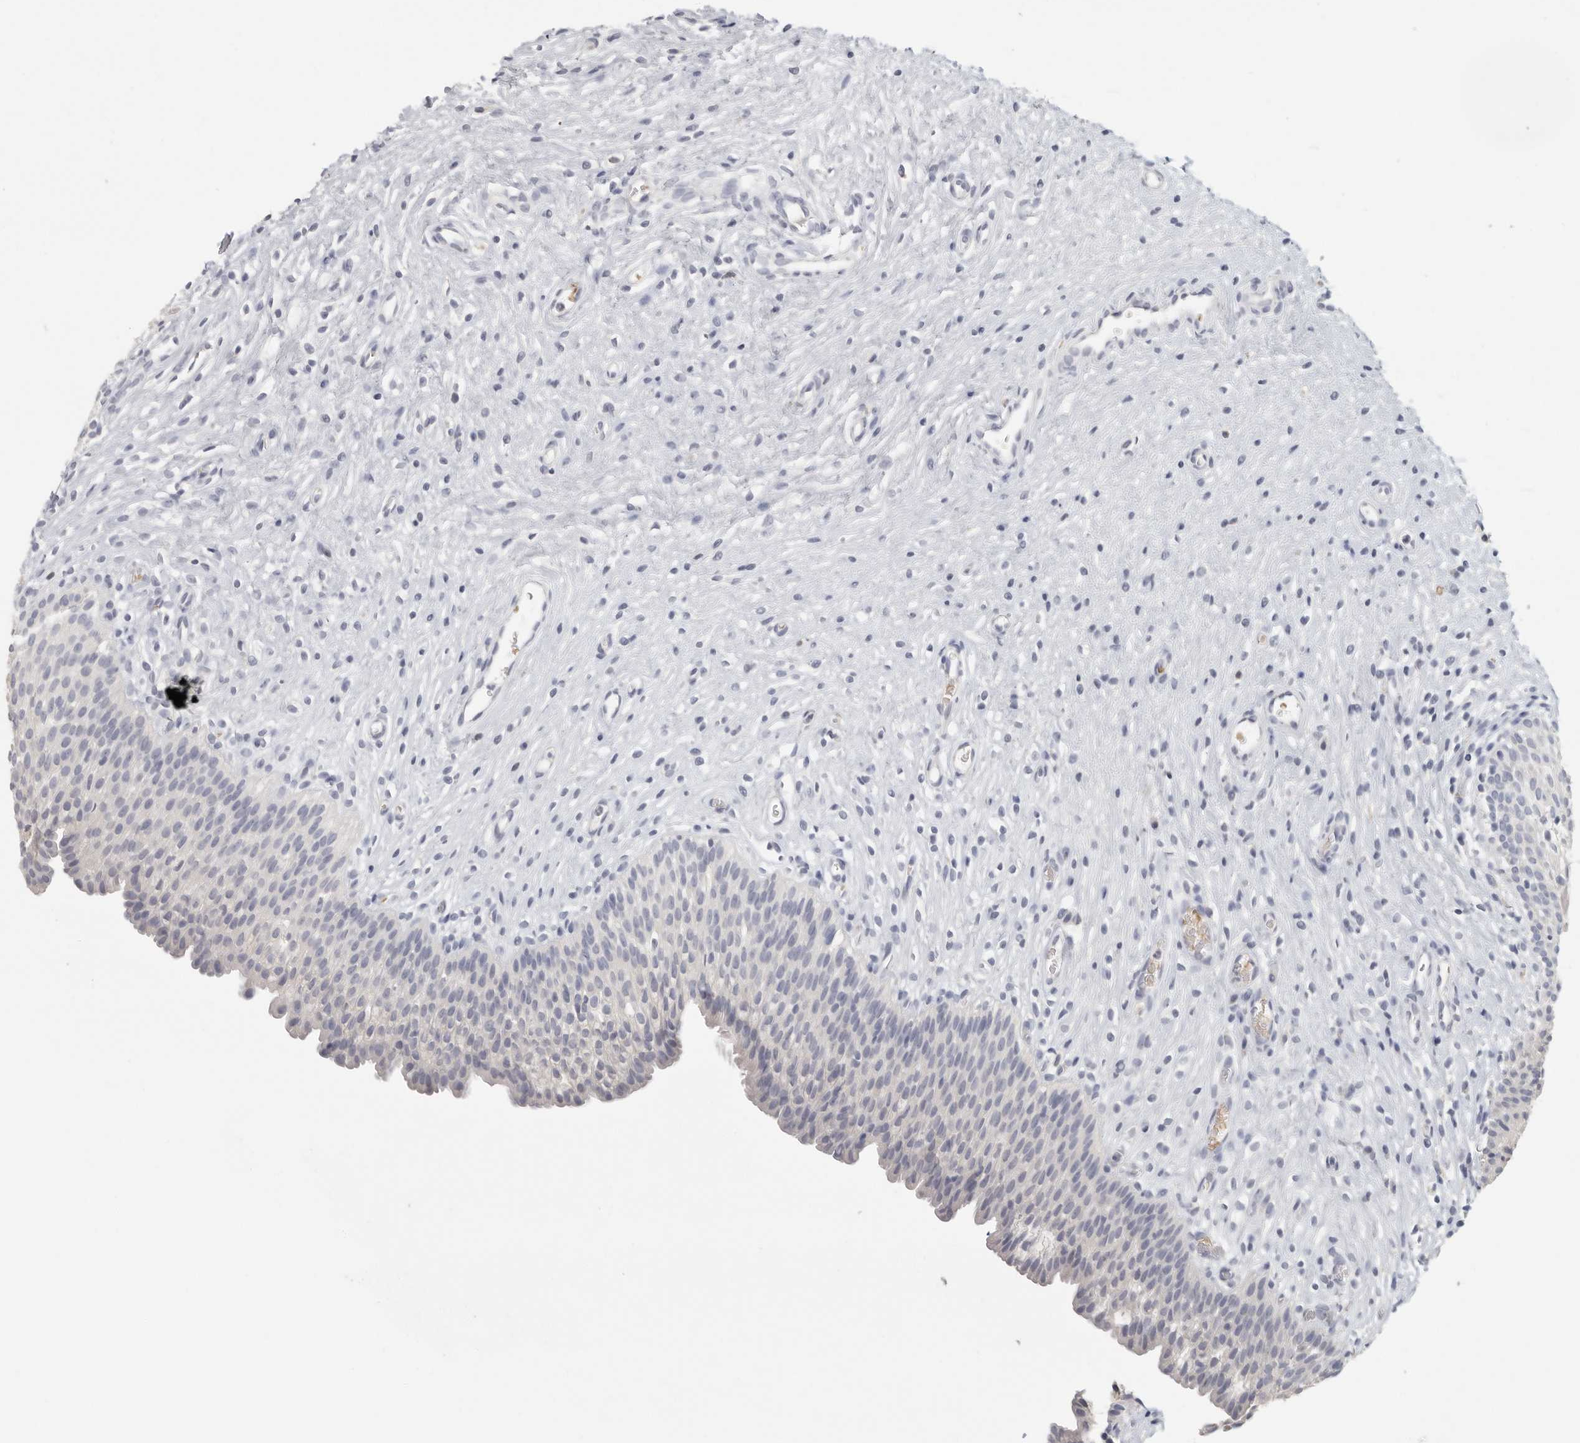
{"staining": {"intensity": "negative", "quantity": "none", "location": "none"}, "tissue": "urinary bladder", "cell_type": "Urothelial cells", "image_type": "normal", "snomed": [{"axis": "morphology", "description": "Normal tissue, NOS"}, {"axis": "topography", "description": "Urinary bladder"}], "caption": "Immunohistochemistry of benign human urinary bladder shows no staining in urothelial cells. (DAB immunohistochemistry (IHC) visualized using brightfield microscopy, high magnification).", "gene": "DNAJC11", "patient": {"sex": "male", "age": 1}}